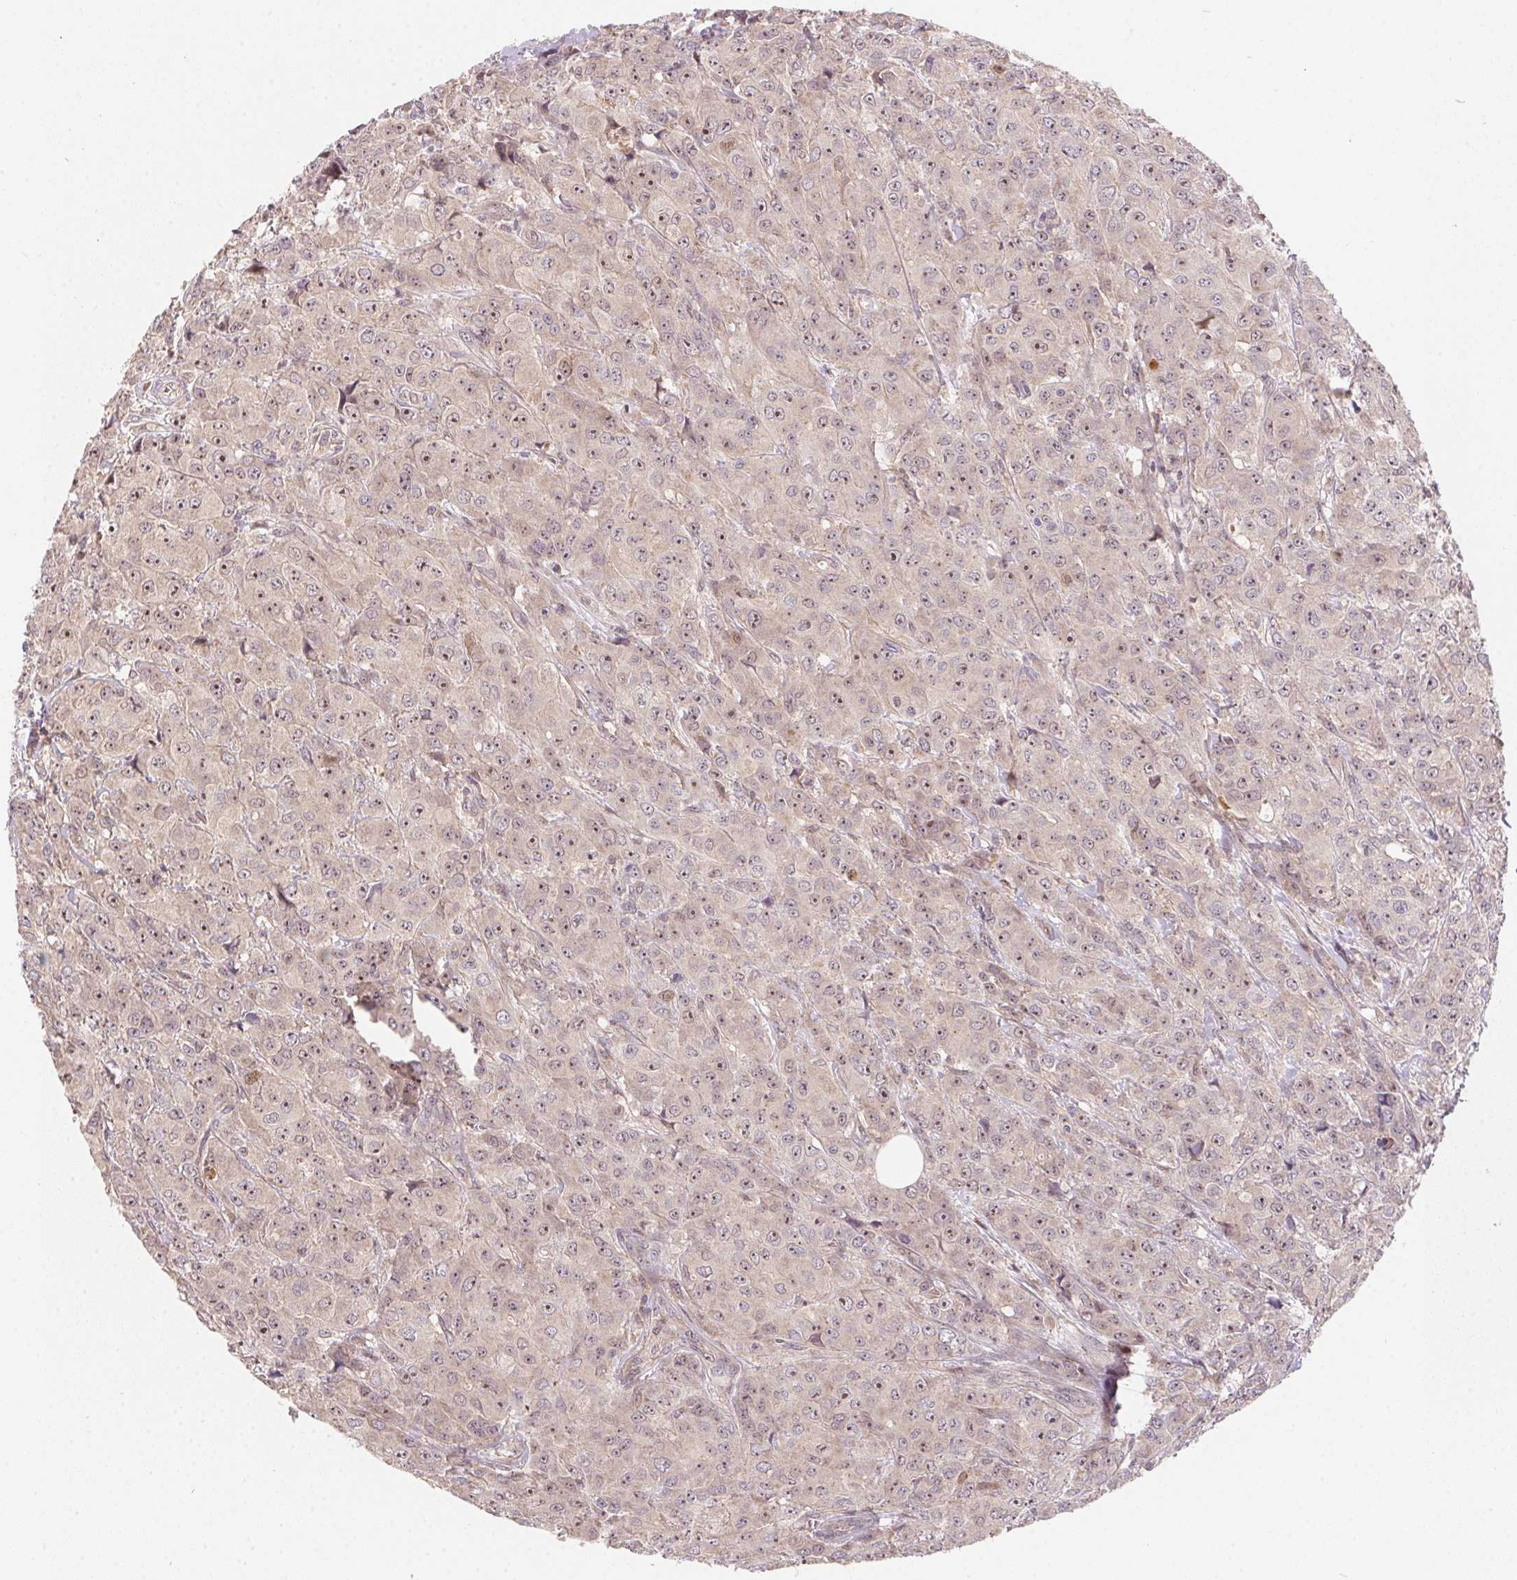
{"staining": {"intensity": "moderate", "quantity": ">75%", "location": "cytoplasmic/membranous,nuclear"}, "tissue": "breast cancer", "cell_type": "Tumor cells", "image_type": "cancer", "snomed": [{"axis": "morphology", "description": "Normal tissue, NOS"}, {"axis": "morphology", "description": "Duct carcinoma"}, {"axis": "topography", "description": "Breast"}], "caption": "Immunohistochemical staining of human invasive ductal carcinoma (breast) reveals moderate cytoplasmic/membranous and nuclear protein positivity in about >75% of tumor cells.", "gene": "NUDT16", "patient": {"sex": "female", "age": 43}}